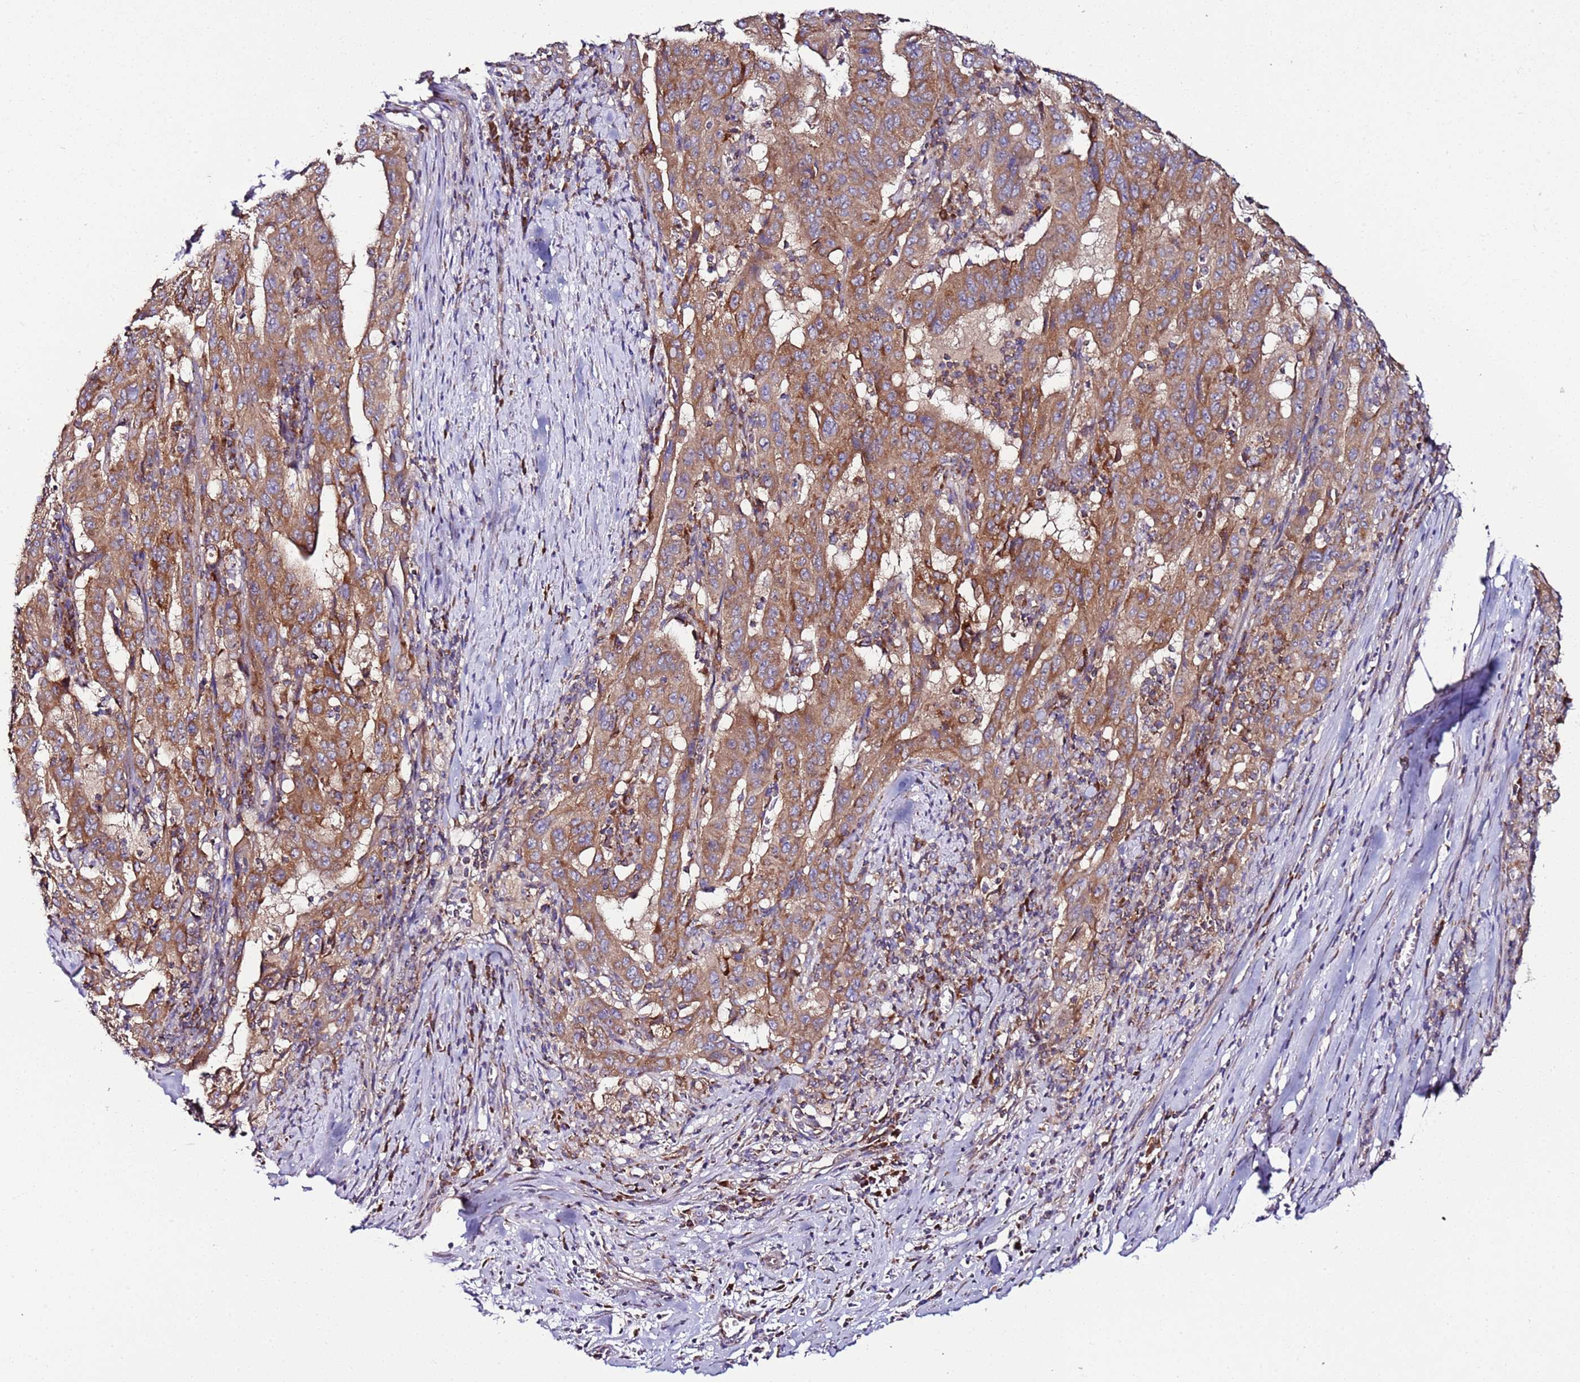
{"staining": {"intensity": "moderate", "quantity": ">75%", "location": "cytoplasmic/membranous"}, "tissue": "pancreatic cancer", "cell_type": "Tumor cells", "image_type": "cancer", "snomed": [{"axis": "morphology", "description": "Adenocarcinoma, NOS"}, {"axis": "topography", "description": "Pancreas"}], "caption": "Protein positivity by immunohistochemistry (IHC) demonstrates moderate cytoplasmic/membranous expression in about >75% of tumor cells in pancreatic cancer (adenocarcinoma).", "gene": "C19orf12", "patient": {"sex": "male", "age": 63}}